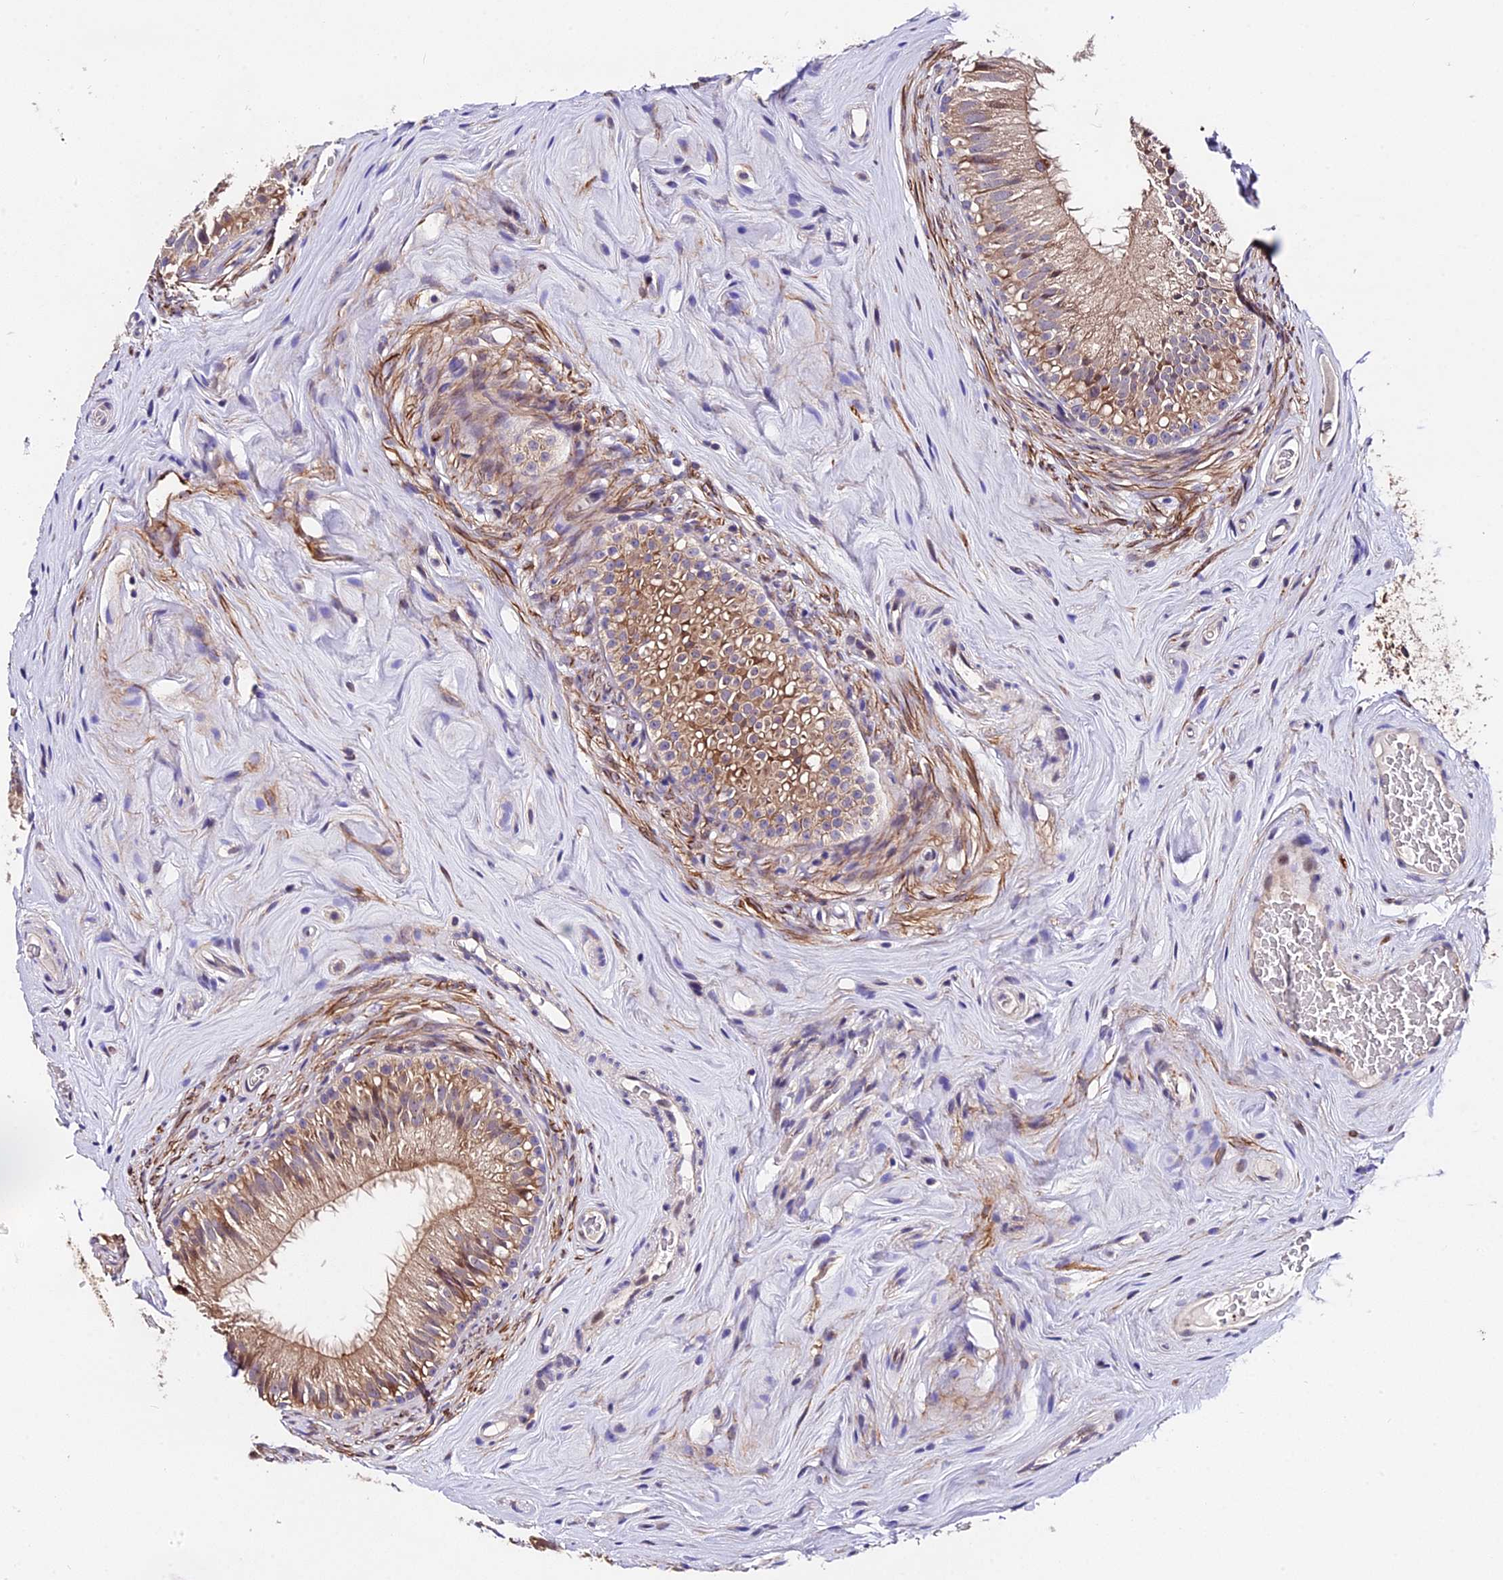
{"staining": {"intensity": "weak", "quantity": "25%-75%", "location": "cytoplasmic/membranous"}, "tissue": "epididymis", "cell_type": "Glandular cells", "image_type": "normal", "snomed": [{"axis": "morphology", "description": "Normal tissue, NOS"}, {"axis": "topography", "description": "Epididymis"}], "caption": "Human epididymis stained for a protein (brown) displays weak cytoplasmic/membranous positive expression in about 25%-75% of glandular cells.", "gene": "TRMT1", "patient": {"sex": "male", "age": 45}}